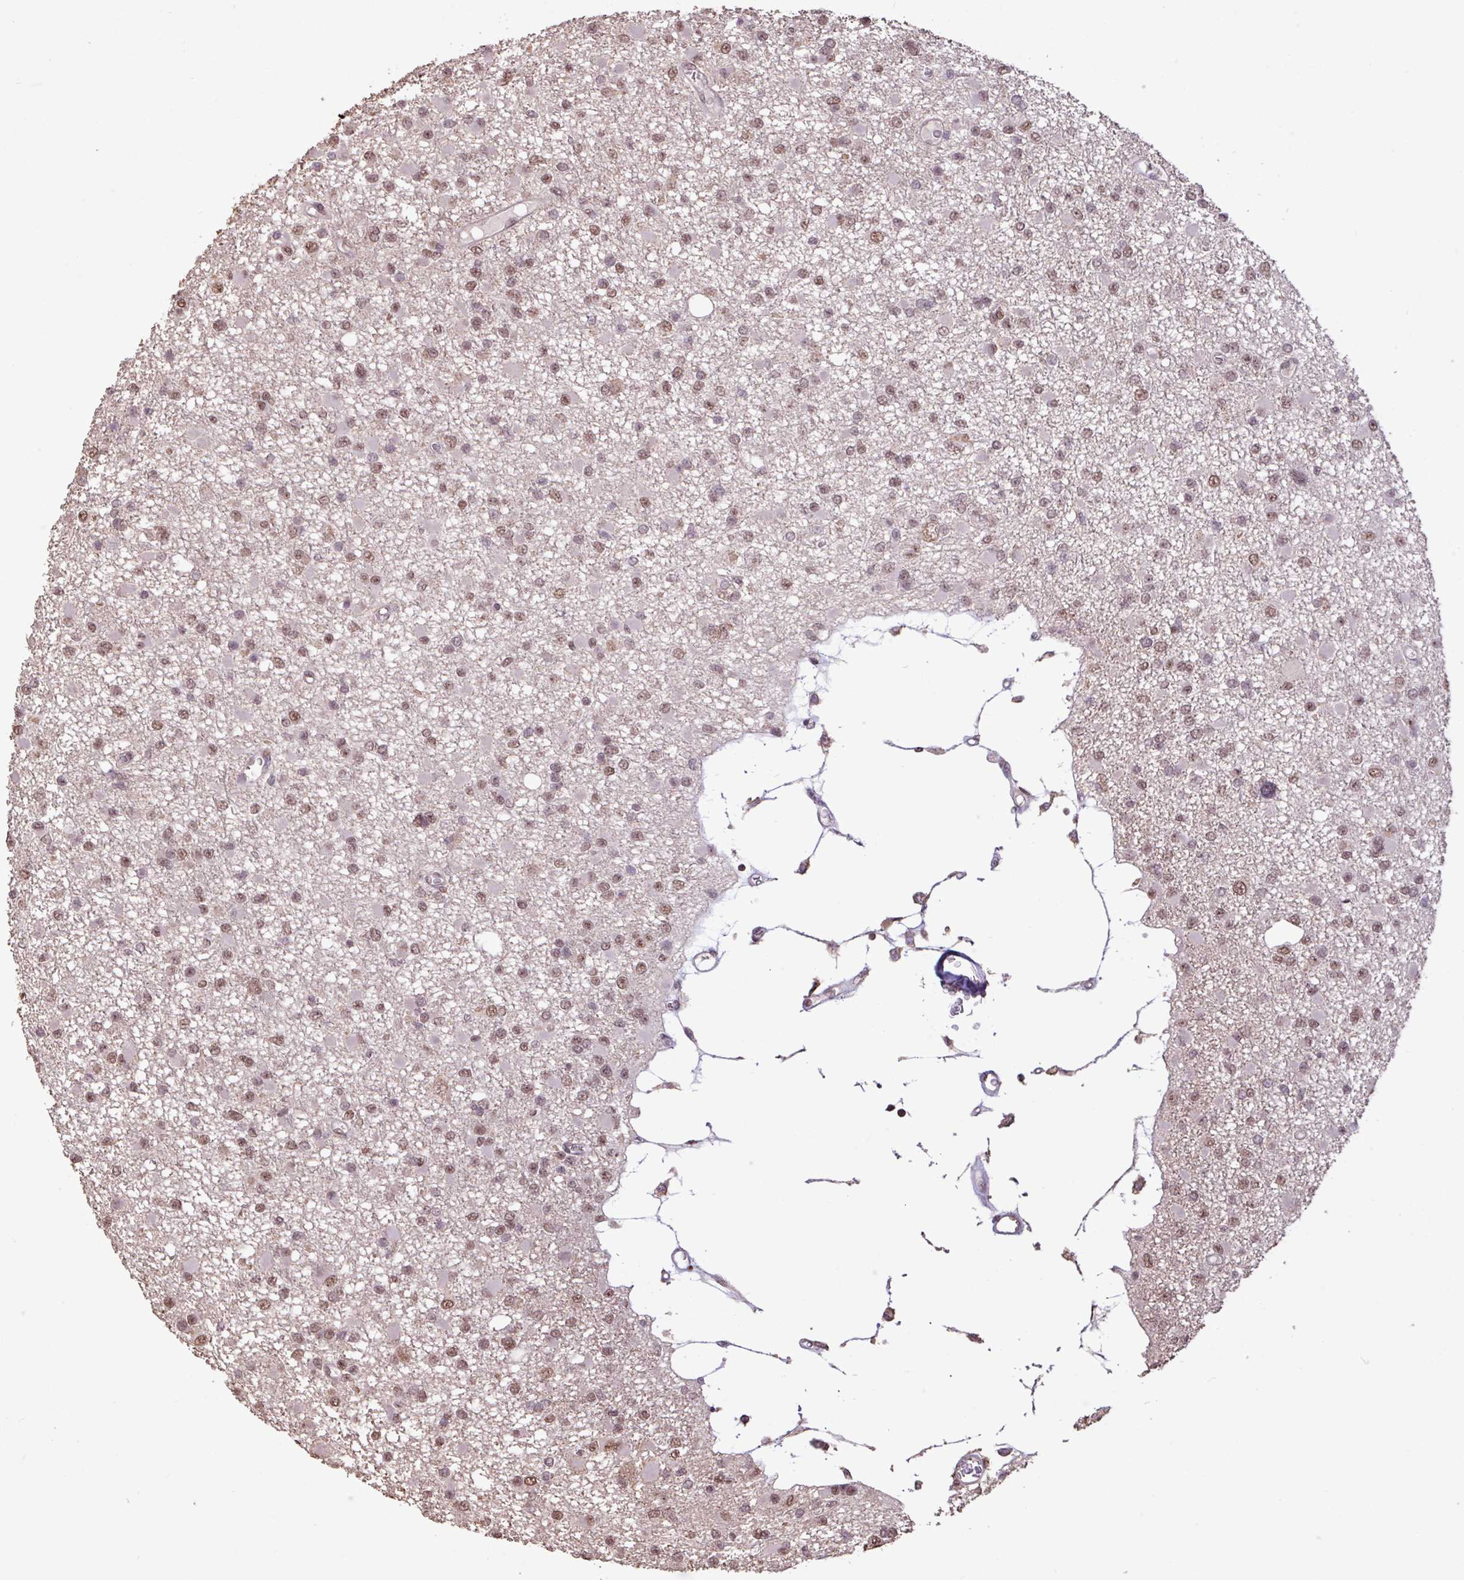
{"staining": {"intensity": "moderate", "quantity": ">75%", "location": "nuclear"}, "tissue": "glioma", "cell_type": "Tumor cells", "image_type": "cancer", "snomed": [{"axis": "morphology", "description": "Glioma, malignant, Low grade"}, {"axis": "topography", "description": "Brain"}], "caption": "Protein expression analysis of glioma reveals moderate nuclear expression in approximately >75% of tumor cells. (IHC, brightfield microscopy, high magnification).", "gene": "ZNF709", "patient": {"sex": "female", "age": 22}}